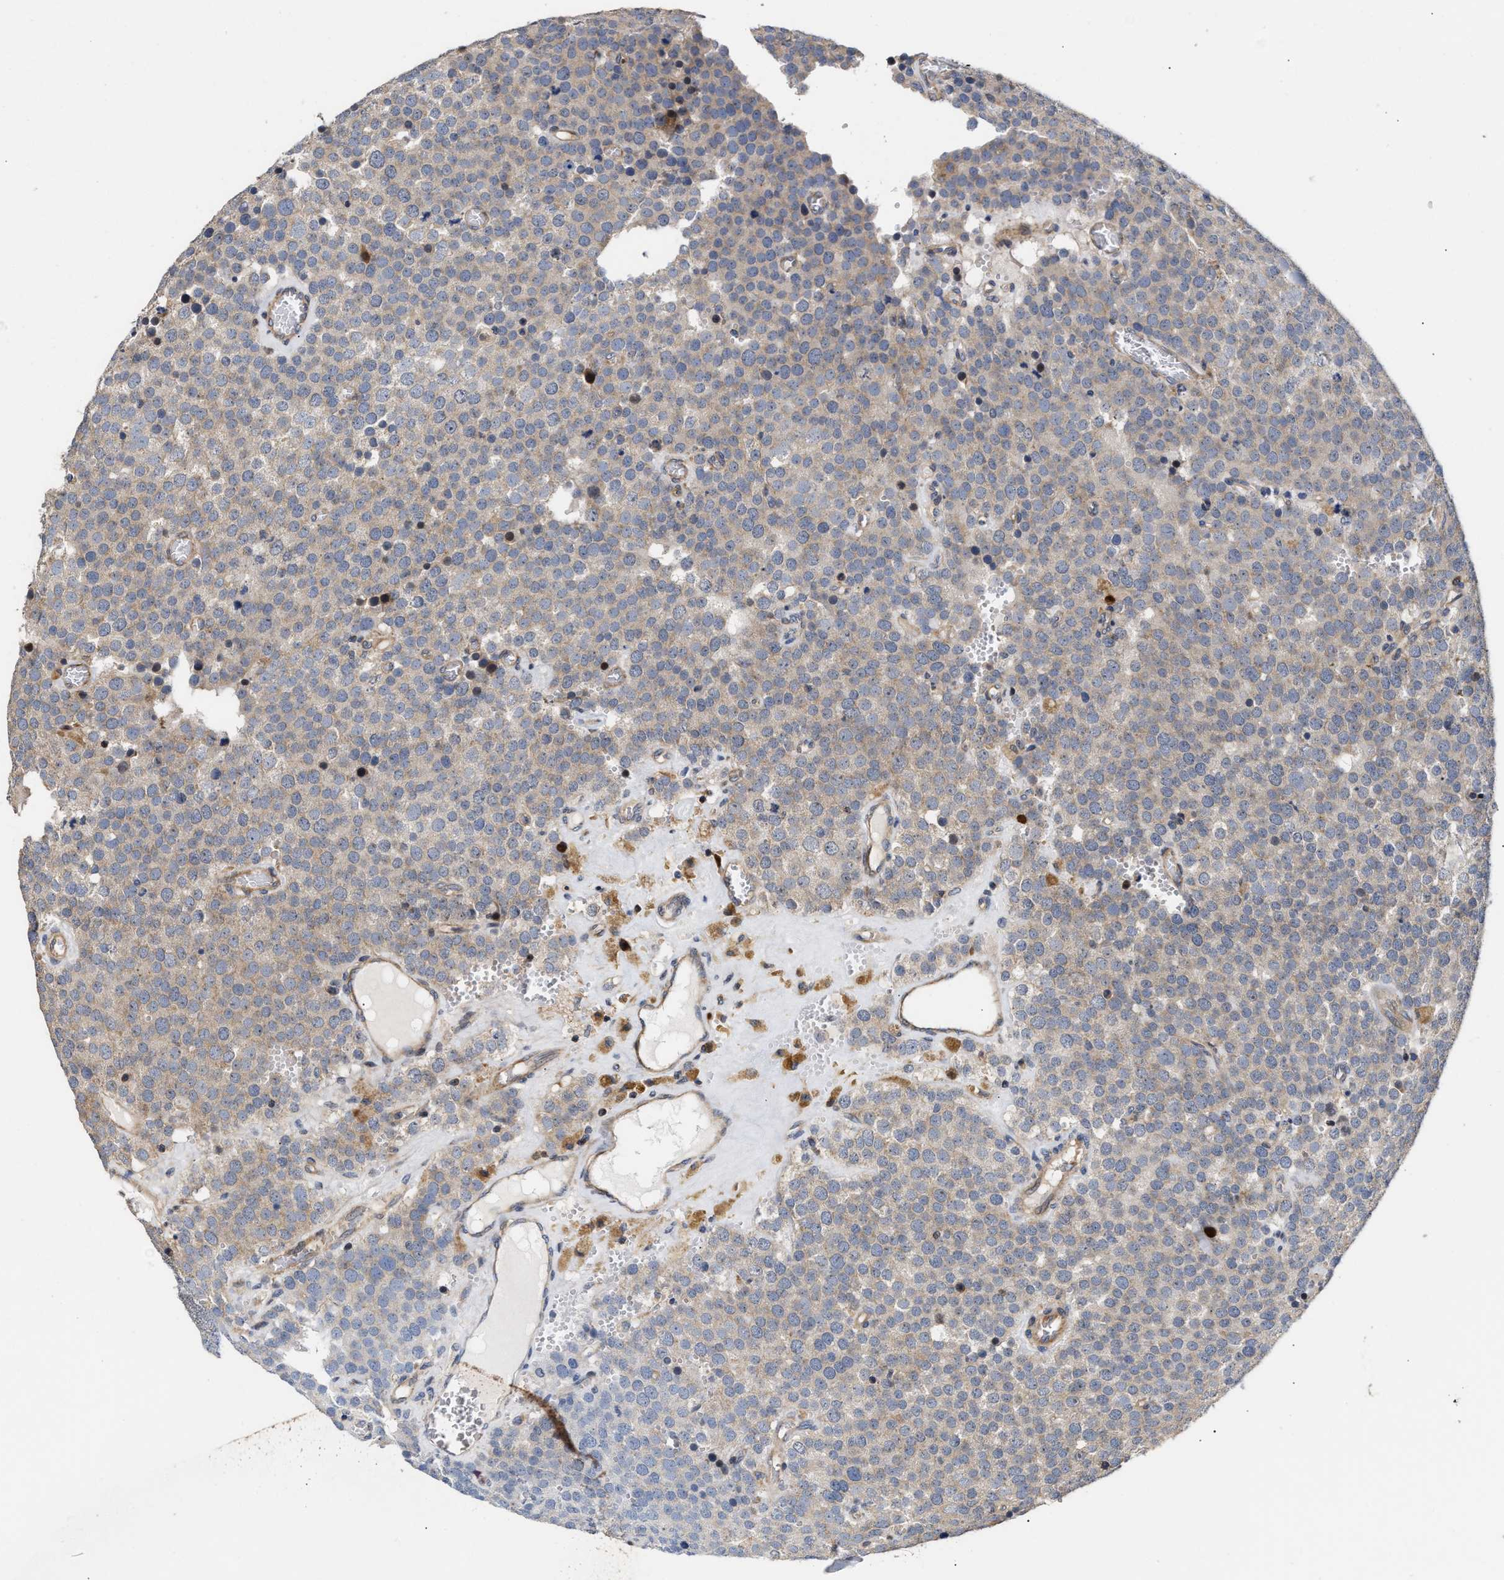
{"staining": {"intensity": "weak", "quantity": "25%-75%", "location": "cytoplasmic/membranous"}, "tissue": "testis cancer", "cell_type": "Tumor cells", "image_type": "cancer", "snomed": [{"axis": "morphology", "description": "Normal tissue, NOS"}, {"axis": "morphology", "description": "Seminoma, NOS"}, {"axis": "topography", "description": "Testis"}], "caption": "Seminoma (testis) tissue reveals weak cytoplasmic/membranous staining in about 25%-75% of tumor cells, visualized by immunohistochemistry. (DAB (3,3'-diaminobenzidine) = brown stain, brightfield microscopy at high magnification).", "gene": "CLIP2", "patient": {"sex": "male", "age": 71}}